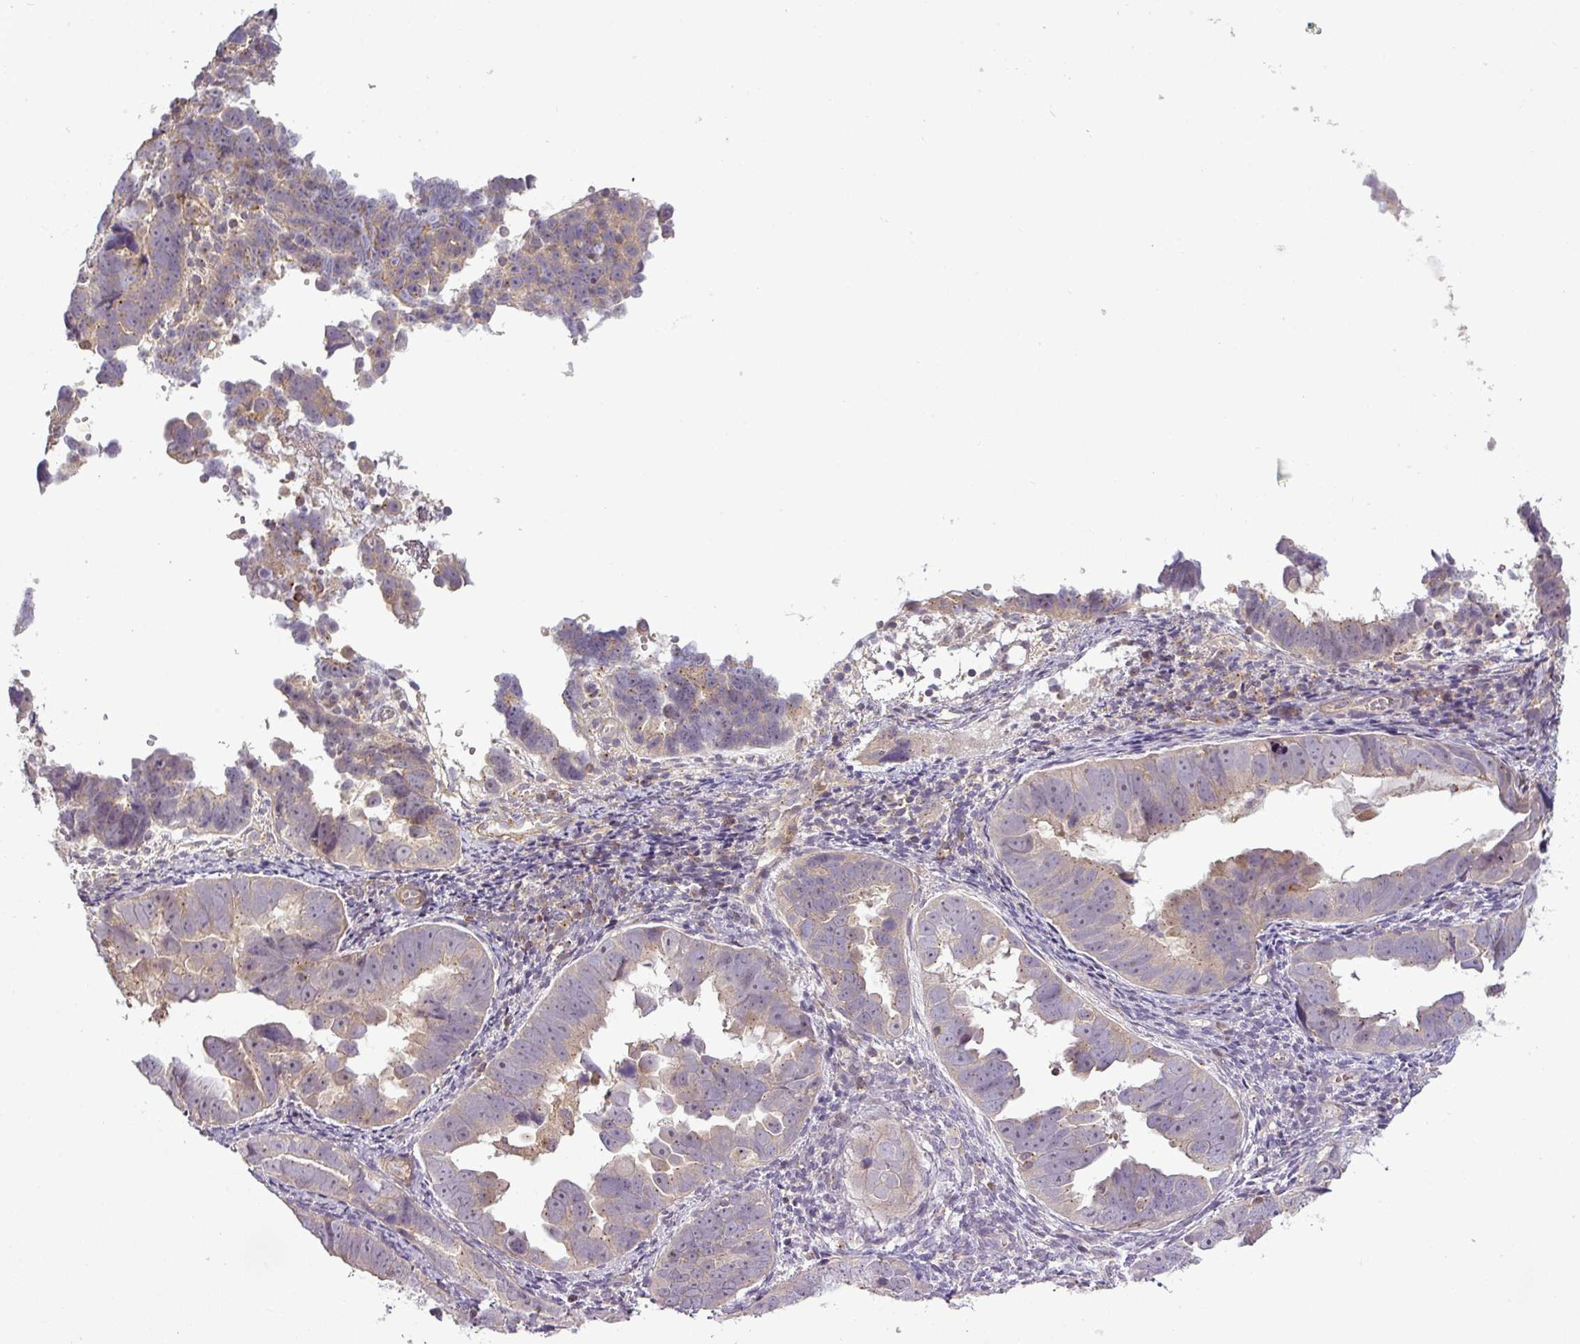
{"staining": {"intensity": "weak", "quantity": ">75%", "location": "cytoplasmic/membranous"}, "tissue": "endometrial cancer", "cell_type": "Tumor cells", "image_type": "cancer", "snomed": [{"axis": "morphology", "description": "Adenocarcinoma, NOS"}, {"axis": "topography", "description": "Endometrium"}], "caption": "Immunohistochemical staining of adenocarcinoma (endometrial) displays weak cytoplasmic/membranous protein staining in approximately >75% of tumor cells.", "gene": "NIN", "patient": {"sex": "female", "age": 75}}